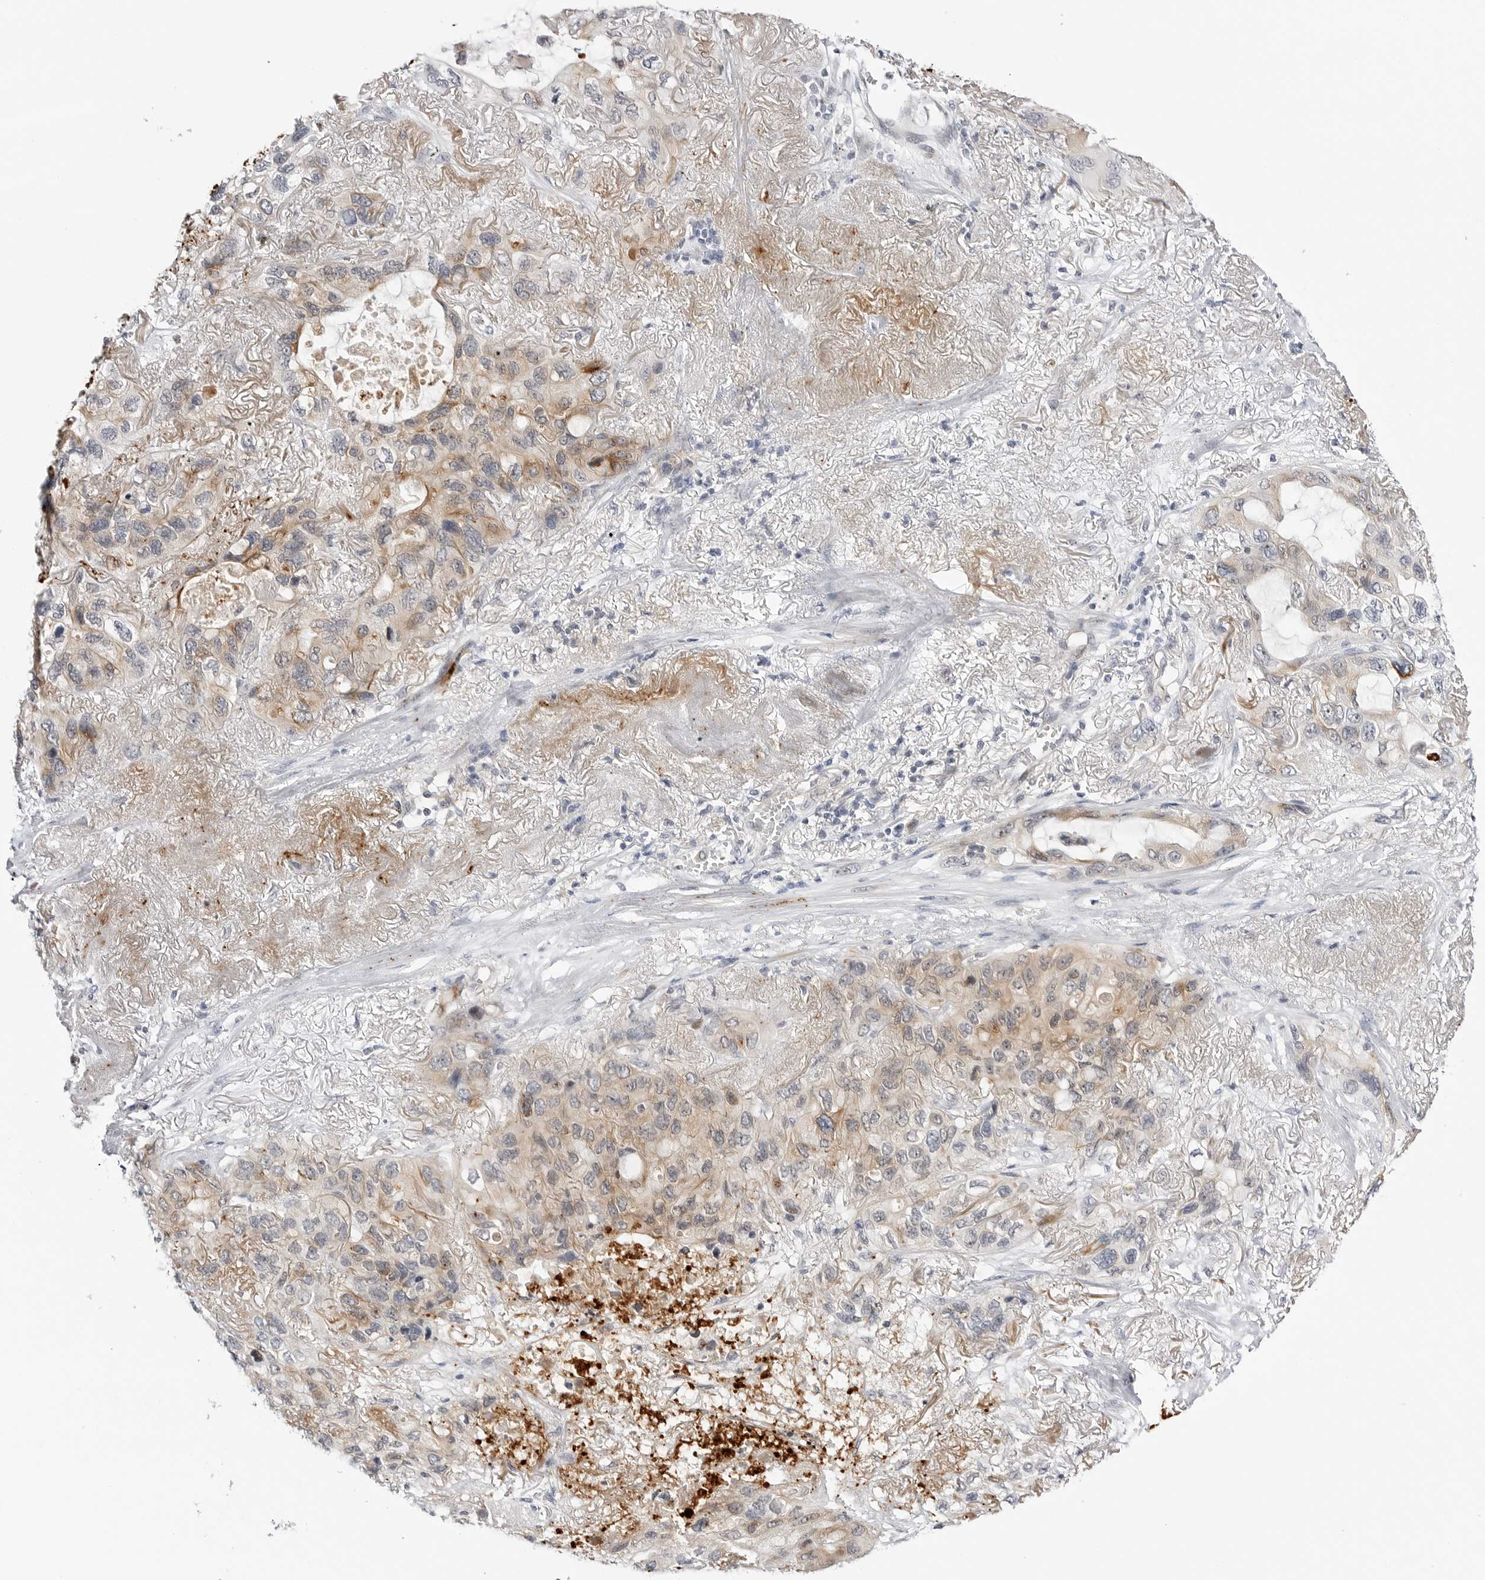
{"staining": {"intensity": "moderate", "quantity": ">75%", "location": "cytoplasmic/membranous"}, "tissue": "lung cancer", "cell_type": "Tumor cells", "image_type": "cancer", "snomed": [{"axis": "morphology", "description": "Squamous cell carcinoma, NOS"}, {"axis": "topography", "description": "Lung"}], "caption": "Lung cancer (squamous cell carcinoma) stained with DAB immunohistochemistry shows medium levels of moderate cytoplasmic/membranous positivity in approximately >75% of tumor cells. (Stains: DAB in brown, nuclei in blue, Microscopy: brightfield microscopy at high magnification).", "gene": "MAP2K5", "patient": {"sex": "female", "age": 73}}